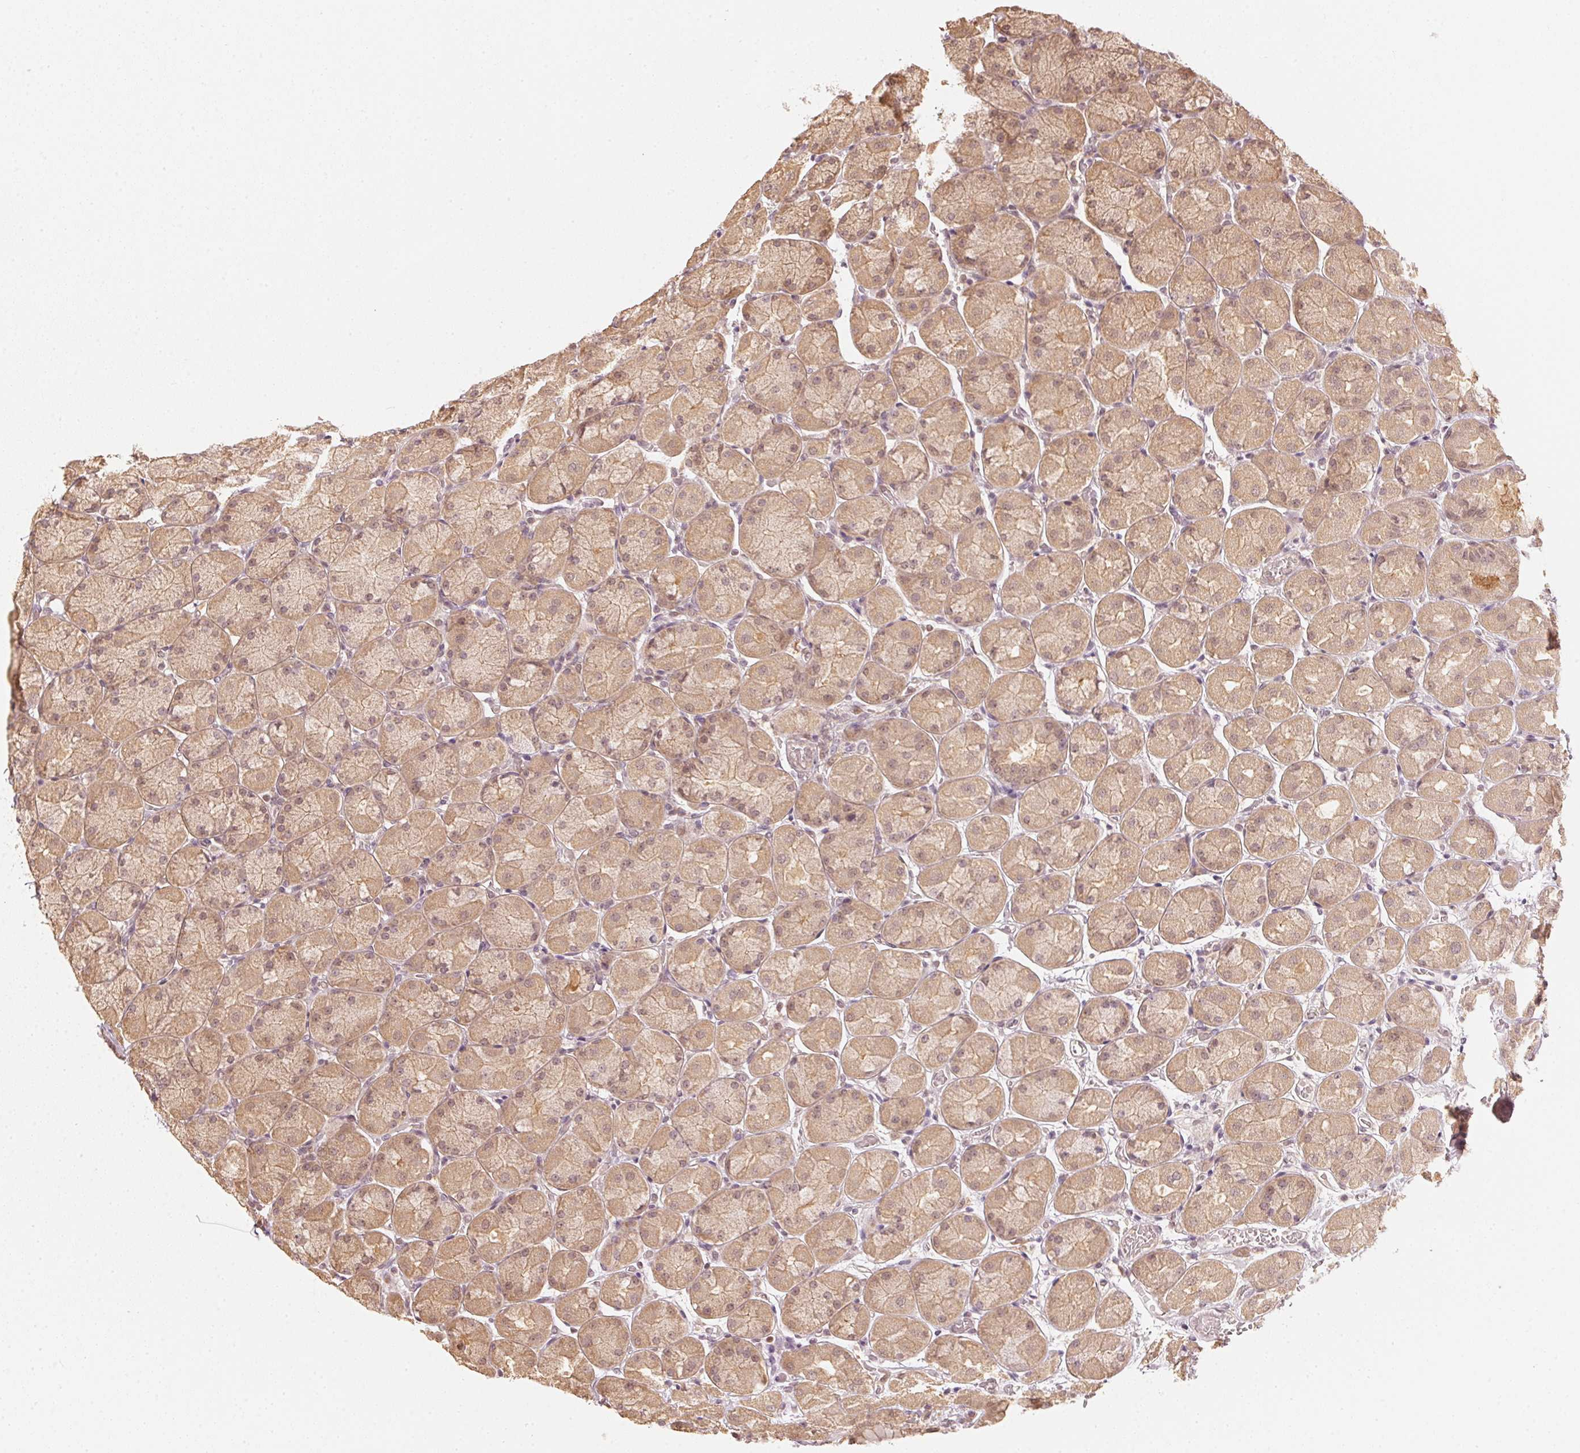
{"staining": {"intensity": "moderate", "quantity": ">75%", "location": "cytoplasmic/membranous,nuclear"}, "tissue": "stomach", "cell_type": "Glandular cells", "image_type": "normal", "snomed": [{"axis": "morphology", "description": "Normal tissue, NOS"}, {"axis": "topography", "description": "Stomach, upper"}], "caption": "Immunohistochemistry photomicrograph of benign human stomach stained for a protein (brown), which demonstrates medium levels of moderate cytoplasmic/membranous,nuclear staining in approximately >75% of glandular cells.", "gene": "UBE2L3", "patient": {"sex": "female", "age": 56}}